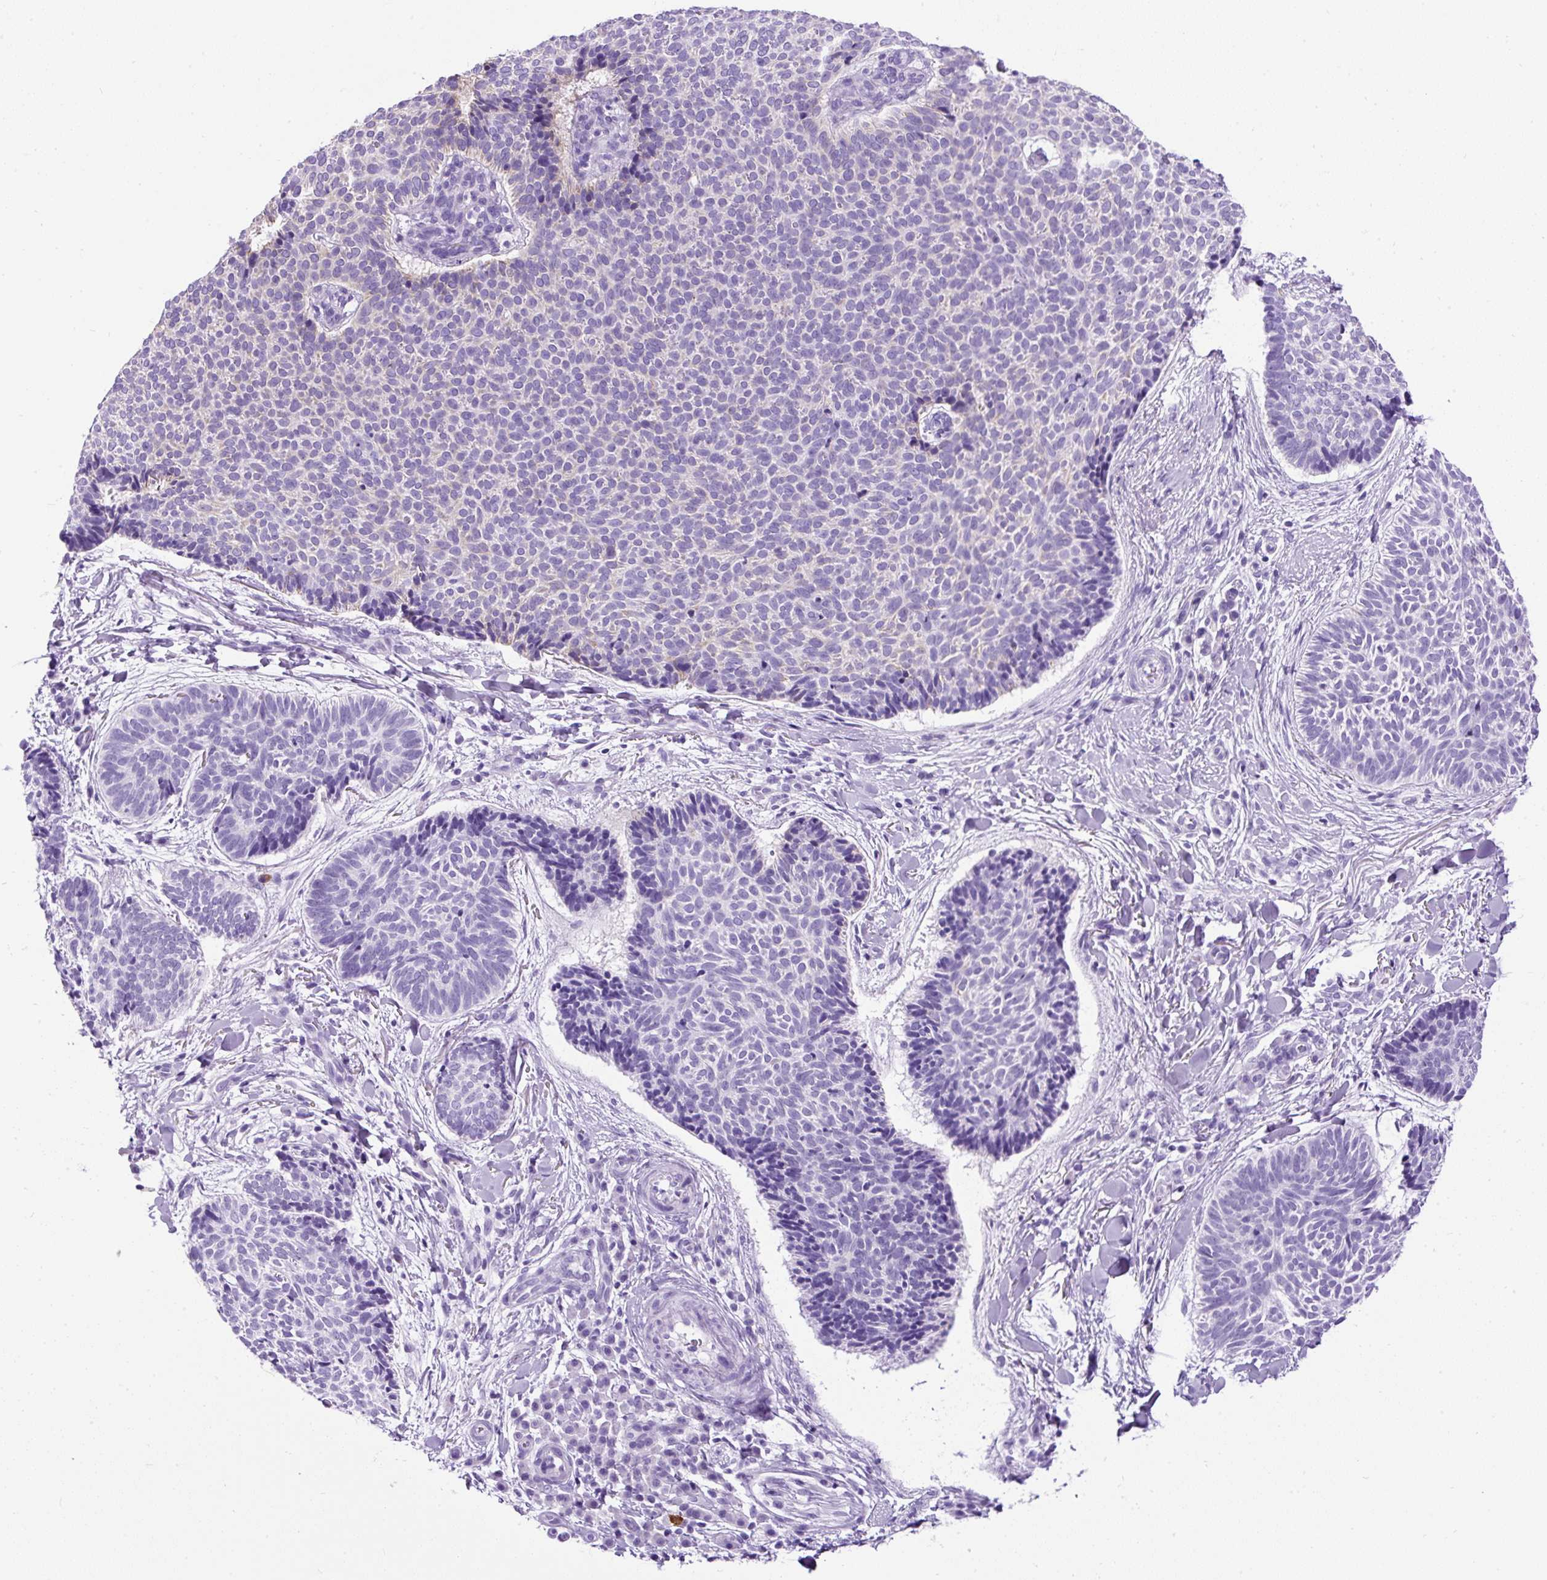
{"staining": {"intensity": "negative", "quantity": "none", "location": "none"}, "tissue": "skin cancer", "cell_type": "Tumor cells", "image_type": "cancer", "snomed": [{"axis": "morphology", "description": "Normal tissue, NOS"}, {"axis": "morphology", "description": "Basal cell carcinoma"}, {"axis": "topography", "description": "Skin"}], "caption": "A high-resolution micrograph shows immunohistochemistry (IHC) staining of skin cancer, which shows no significant staining in tumor cells.", "gene": "PDIA2", "patient": {"sex": "male", "age": 50}}